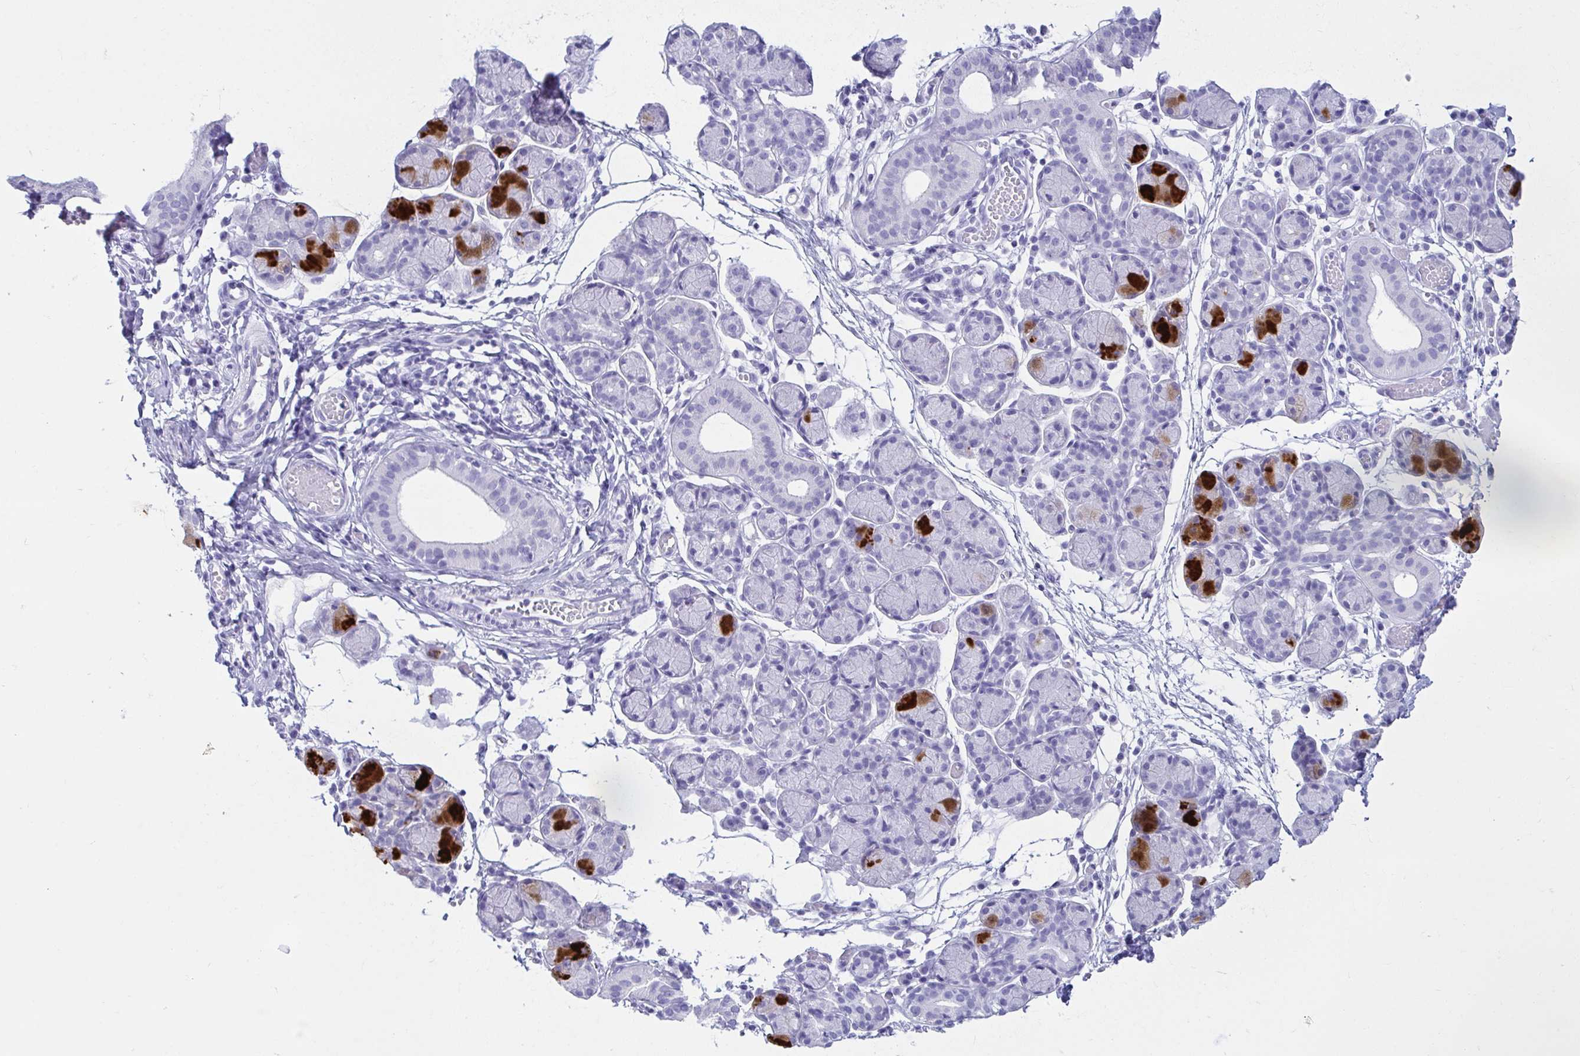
{"staining": {"intensity": "strong", "quantity": "25%-75%", "location": "cytoplasmic/membranous"}, "tissue": "salivary gland", "cell_type": "Glandular cells", "image_type": "normal", "snomed": [{"axis": "morphology", "description": "Normal tissue, NOS"}, {"axis": "morphology", "description": "Inflammation, NOS"}, {"axis": "topography", "description": "Lymph node"}, {"axis": "topography", "description": "Salivary gland"}], "caption": "Salivary gland stained with a brown dye shows strong cytoplasmic/membranous positive positivity in approximately 25%-75% of glandular cells.", "gene": "CD164L2", "patient": {"sex": "male", "age": 3}}